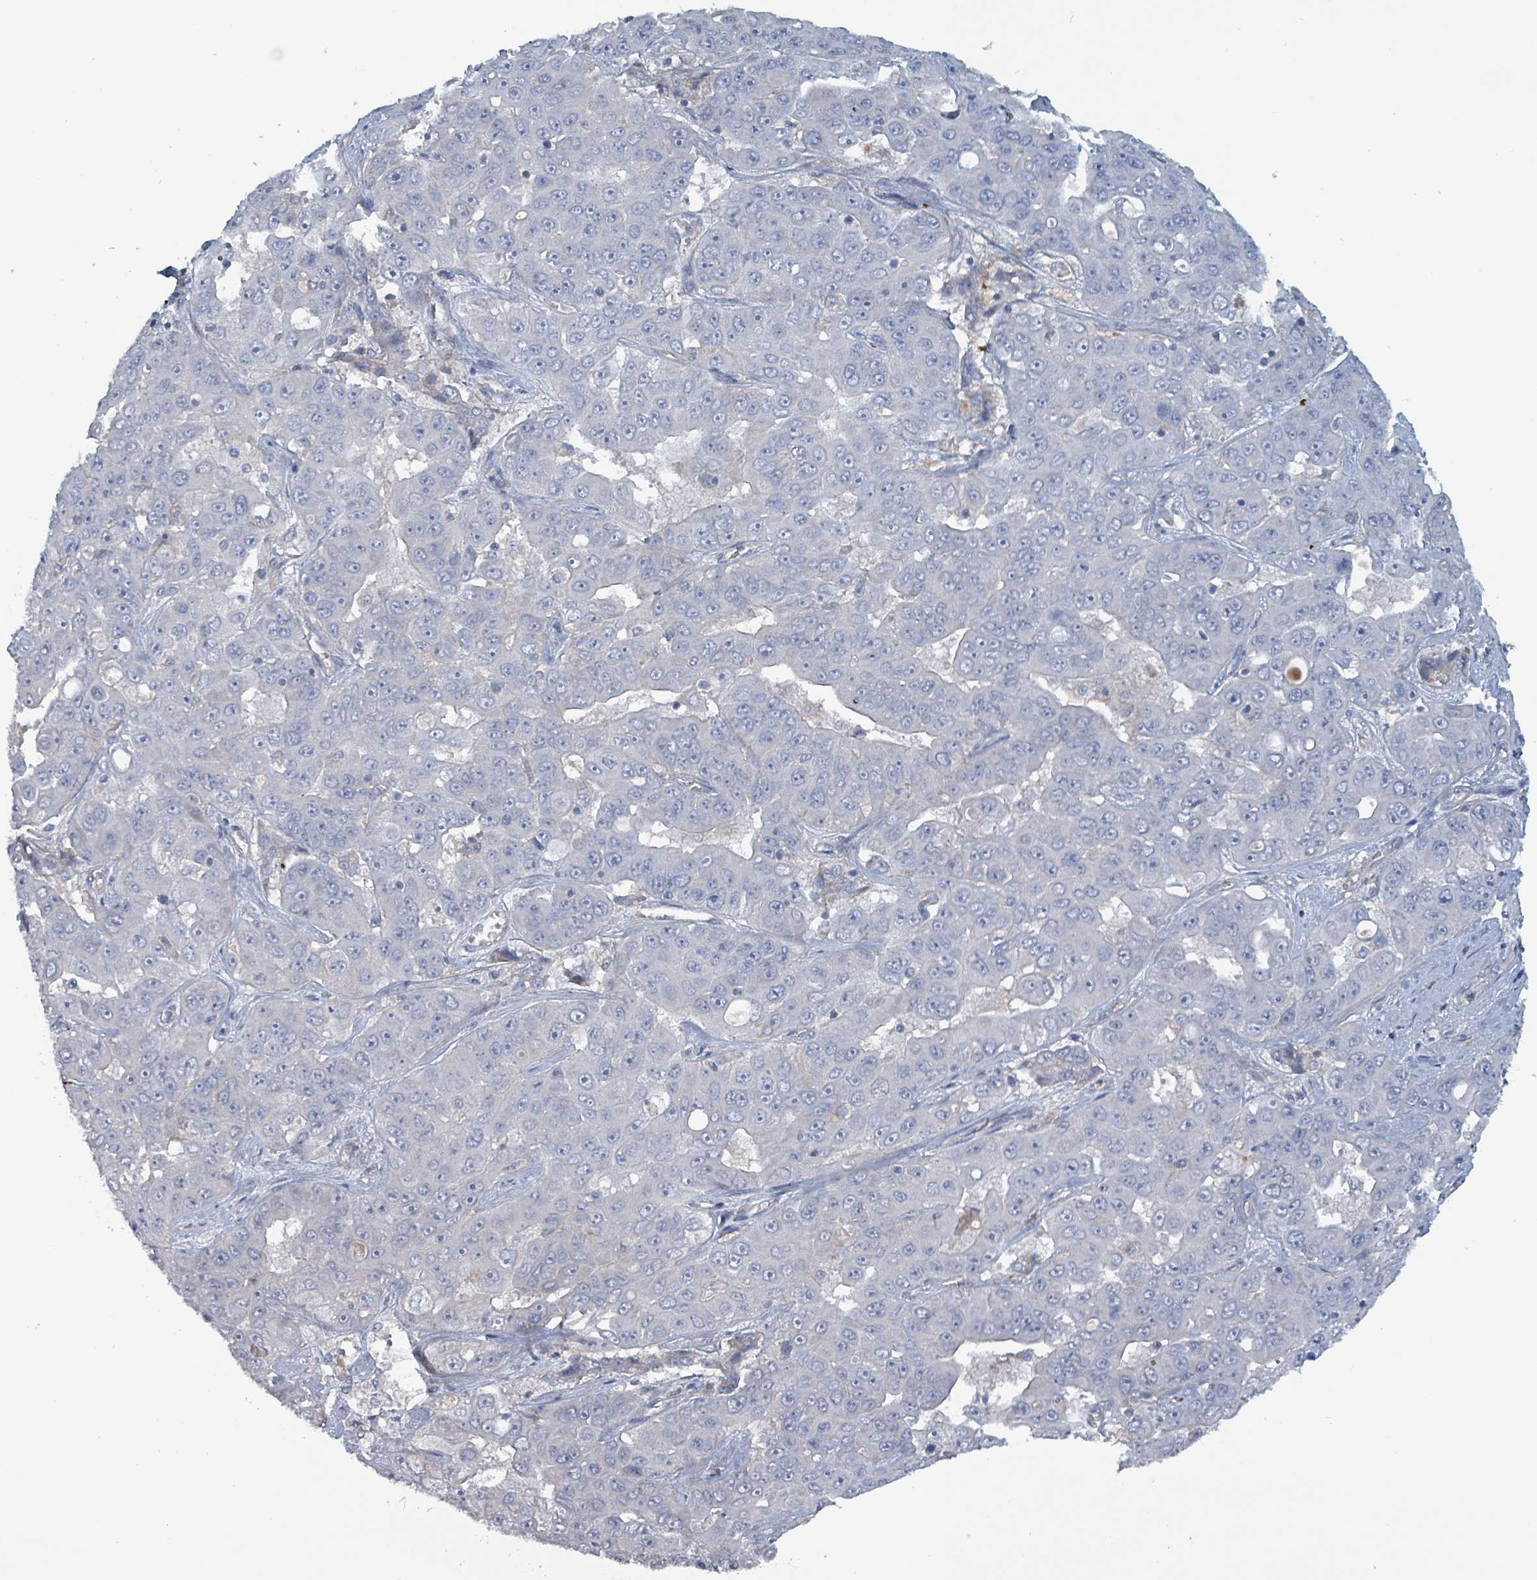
{"staining": {"intensity": "negative", "quantity": "none", "location": "none"}, "tissue": "liver cancer", "cell_type": "Tumor cells", "image_type": "cancer", "snomed": [{"axis": "morphology", "description": "Cholangiocarcinoma"}, {"axis": "topography", "description": "Liver"}], "caption": "An IHC photomicrograph of liver cancer (cholangiocarcinoma) is shown. There is no staining in tumor cells of liver cancer (cholangiocarcinoma). (Stains: DAB (3,3'-diaminobenzidine) IHC with hematoxylin counter stain, Microscopy: brightfield microscopy at high magnification).", "gene": "TAAR5", "patient": {"sex": "female", "age": 52}}